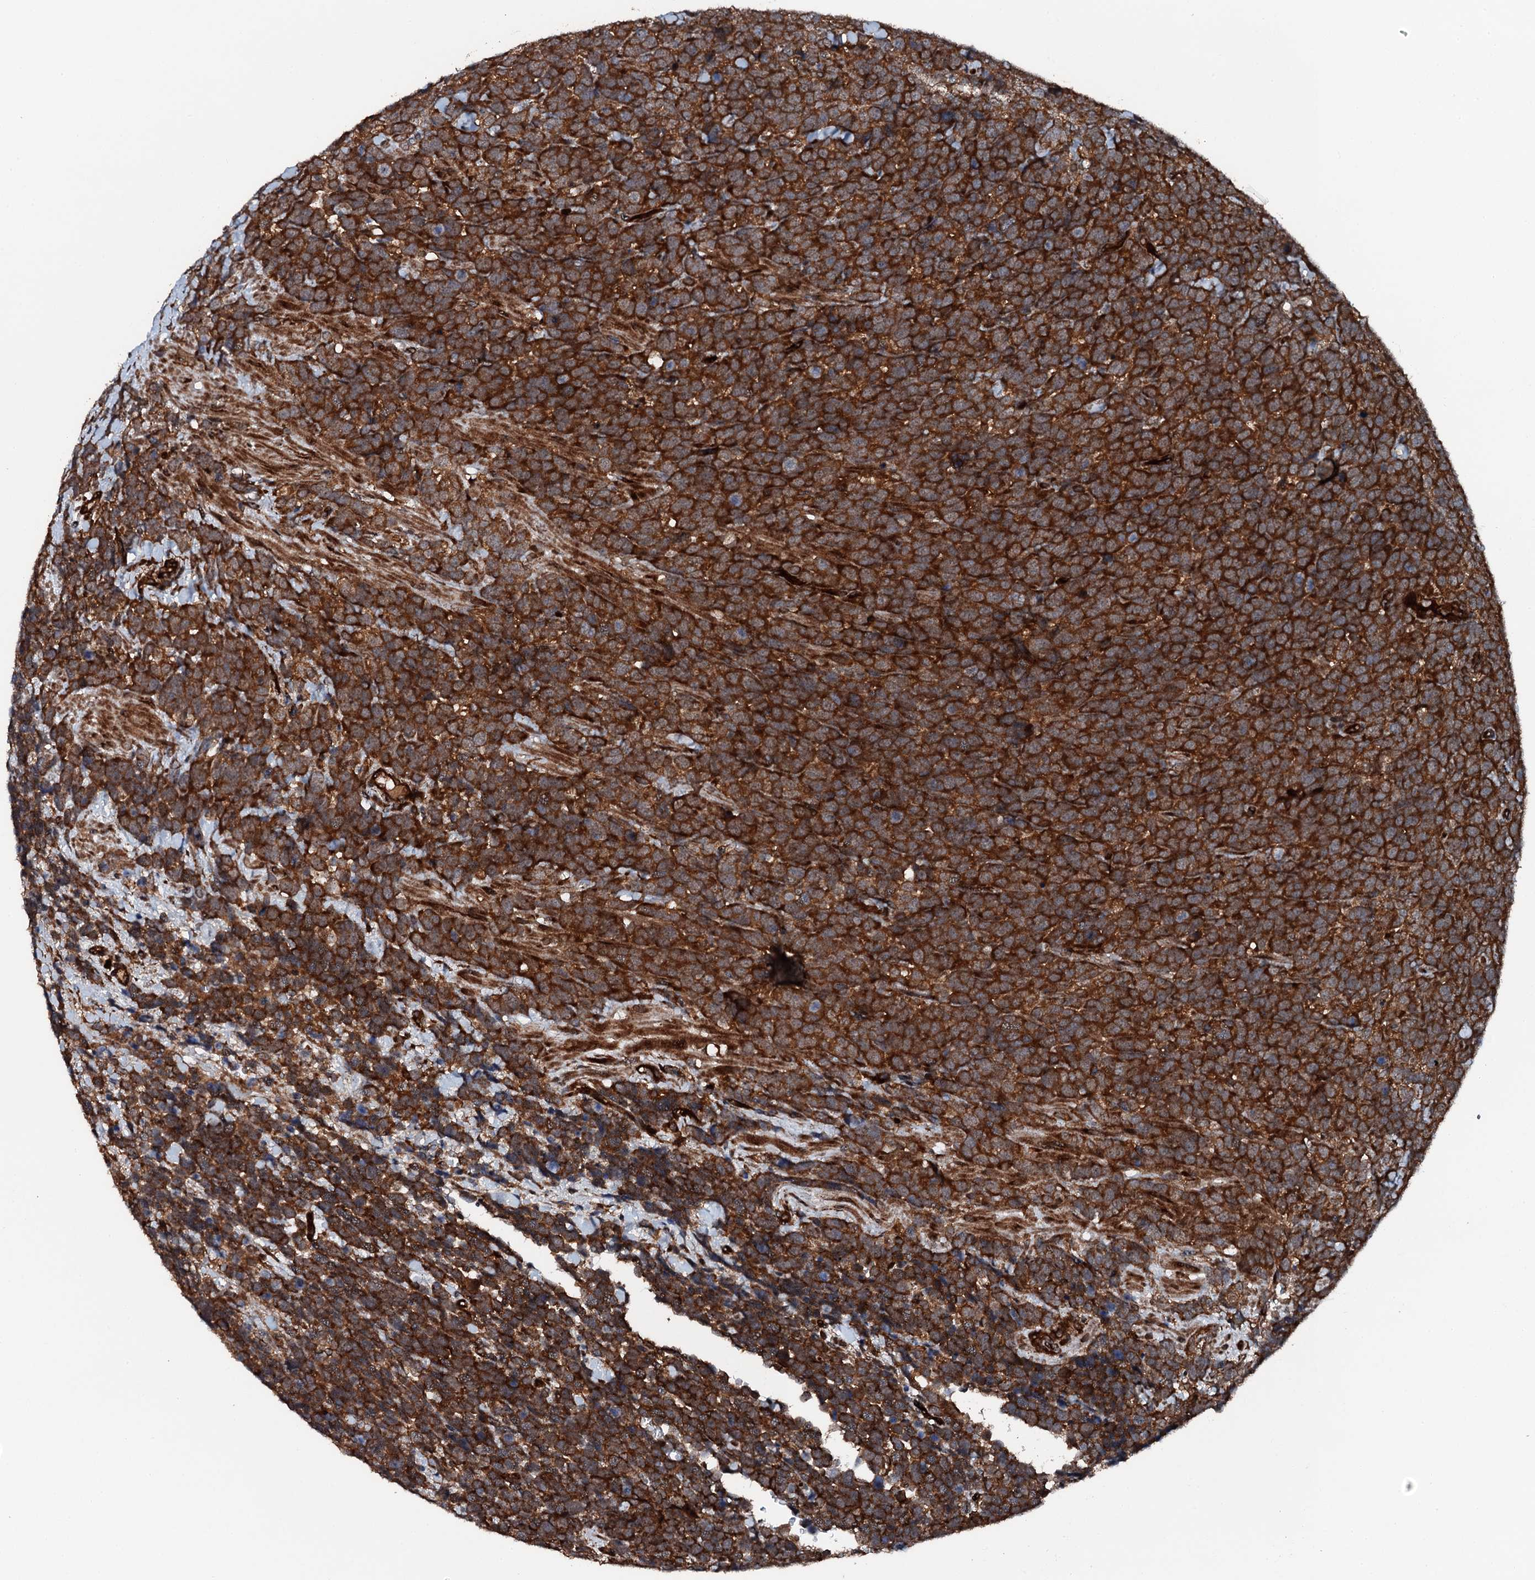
{"staining": {"intensity": "strong", "quantity": ">75%", "location": "cytoplasmic/membranous"}, "tissue": "urothelial cancer", "cell_type": "Tumor cells", "image_type": "cancer", "snomed": [{"axis": "morphology", "description": "Urothelial carcinoma, High grade"}, {"axis": "topography", "description": "Urinary bladder"}], "caption": "Urothelial cancer stained with DAB IHC shows high levels of strong cytoplasmic/membranous positivity in about >75% of tumor cells.", "gene": "FLYWCH1", "patient": {"sex": "female", "age": 82}}